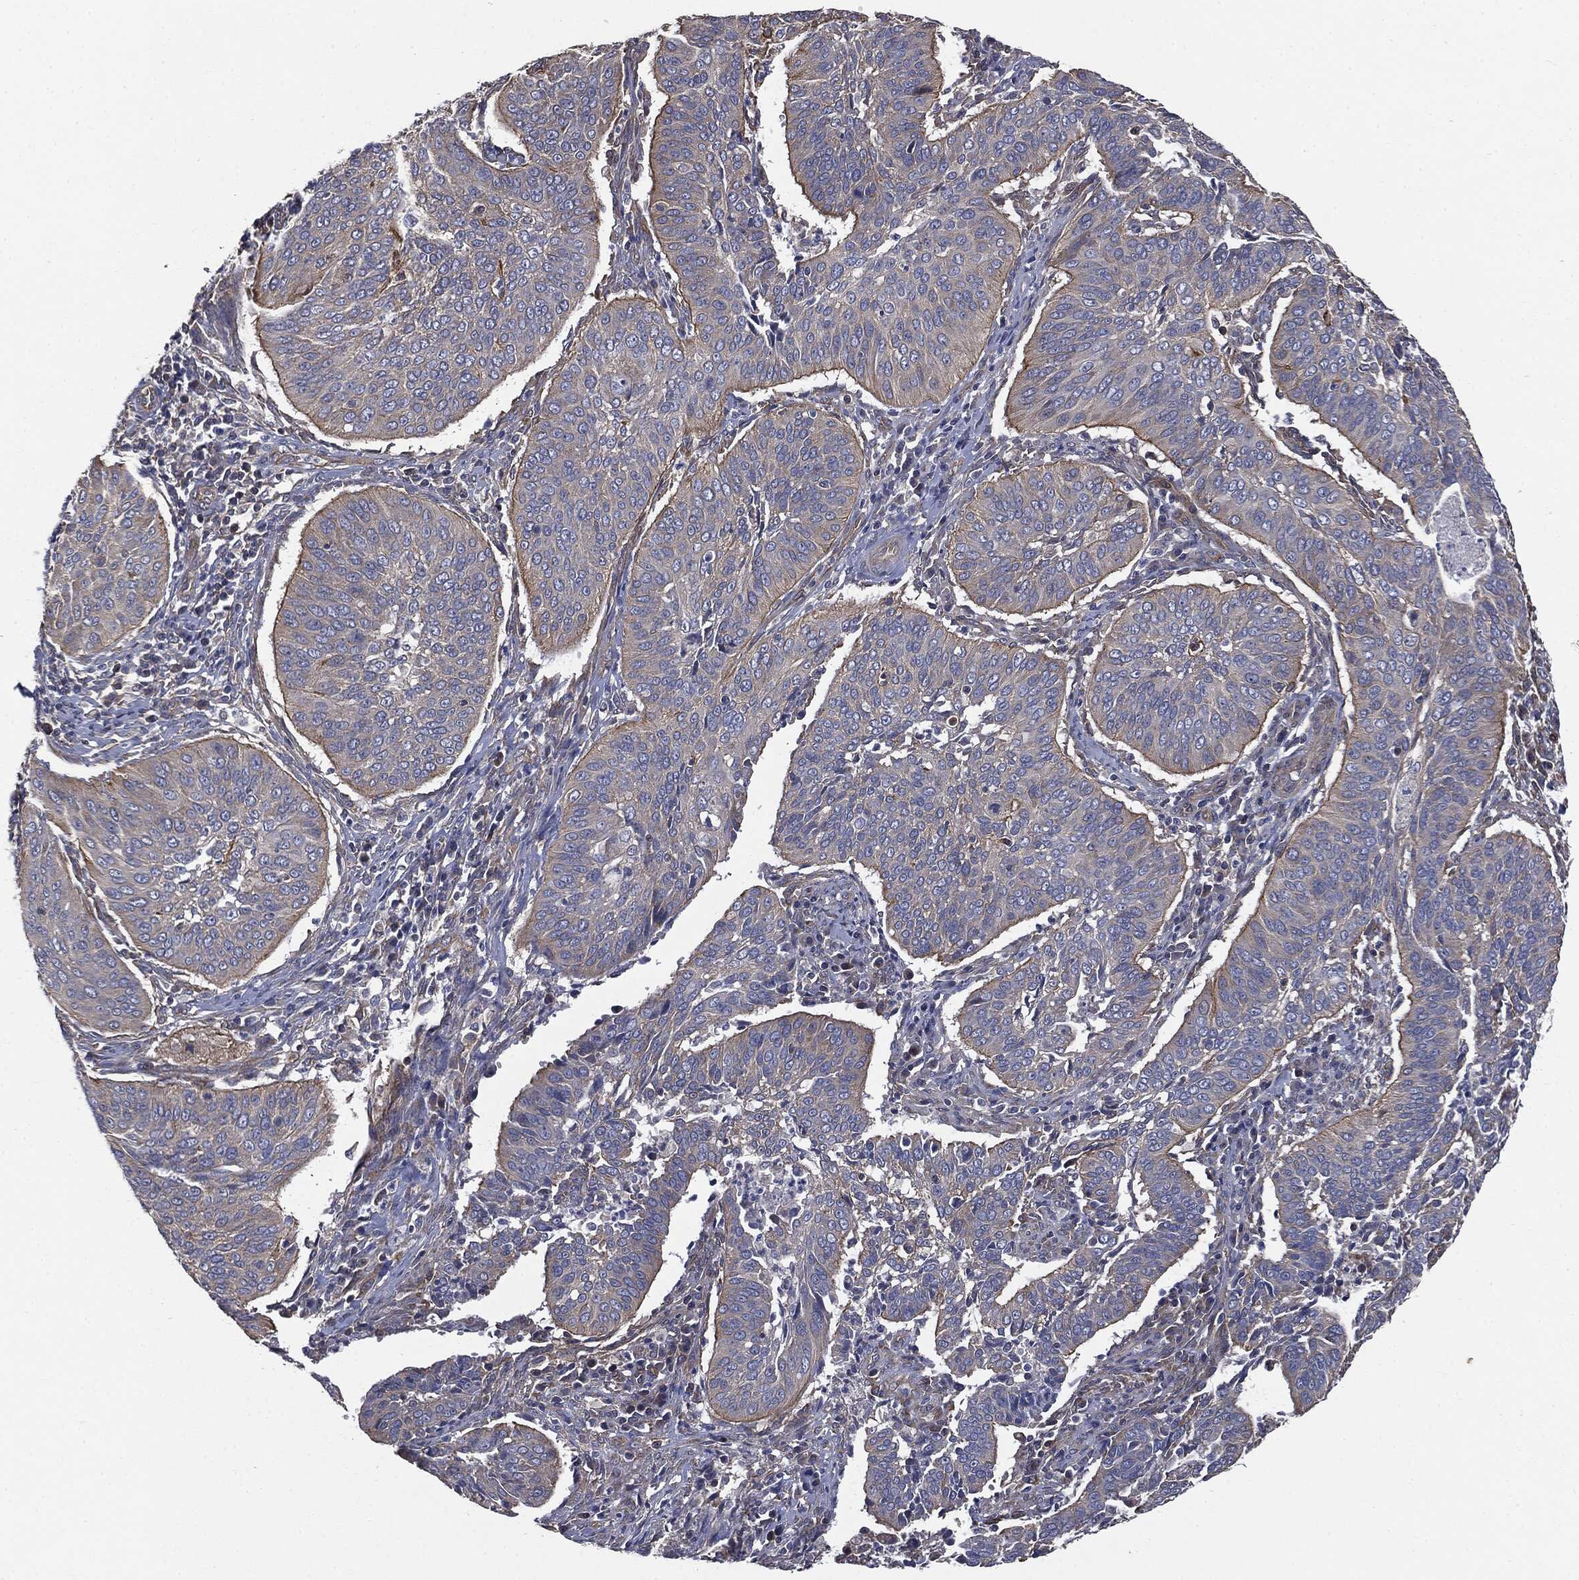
{"staining": {"intensity": "moderate", "quantity": "<25%", "location": "cytoplasmic/membranous"}, "tissue": "cervical cancer", "cell_type": "Tumor cells", "image_type": "cancer", "snomed": [{"axis": "morphology", "description": "Normal tissue, NOS"}, {"axis": "morphology", "description": "Squamous cell carcinoma, NOS"}, {"axis": "topography", "description": "Cervix"}], "caption": "Human cervical cancer stained with a protein marker reveals moderate staining in tumor cells.", "gene": "EPS15L1", "patient": {"sex": "female", "age": 39}}